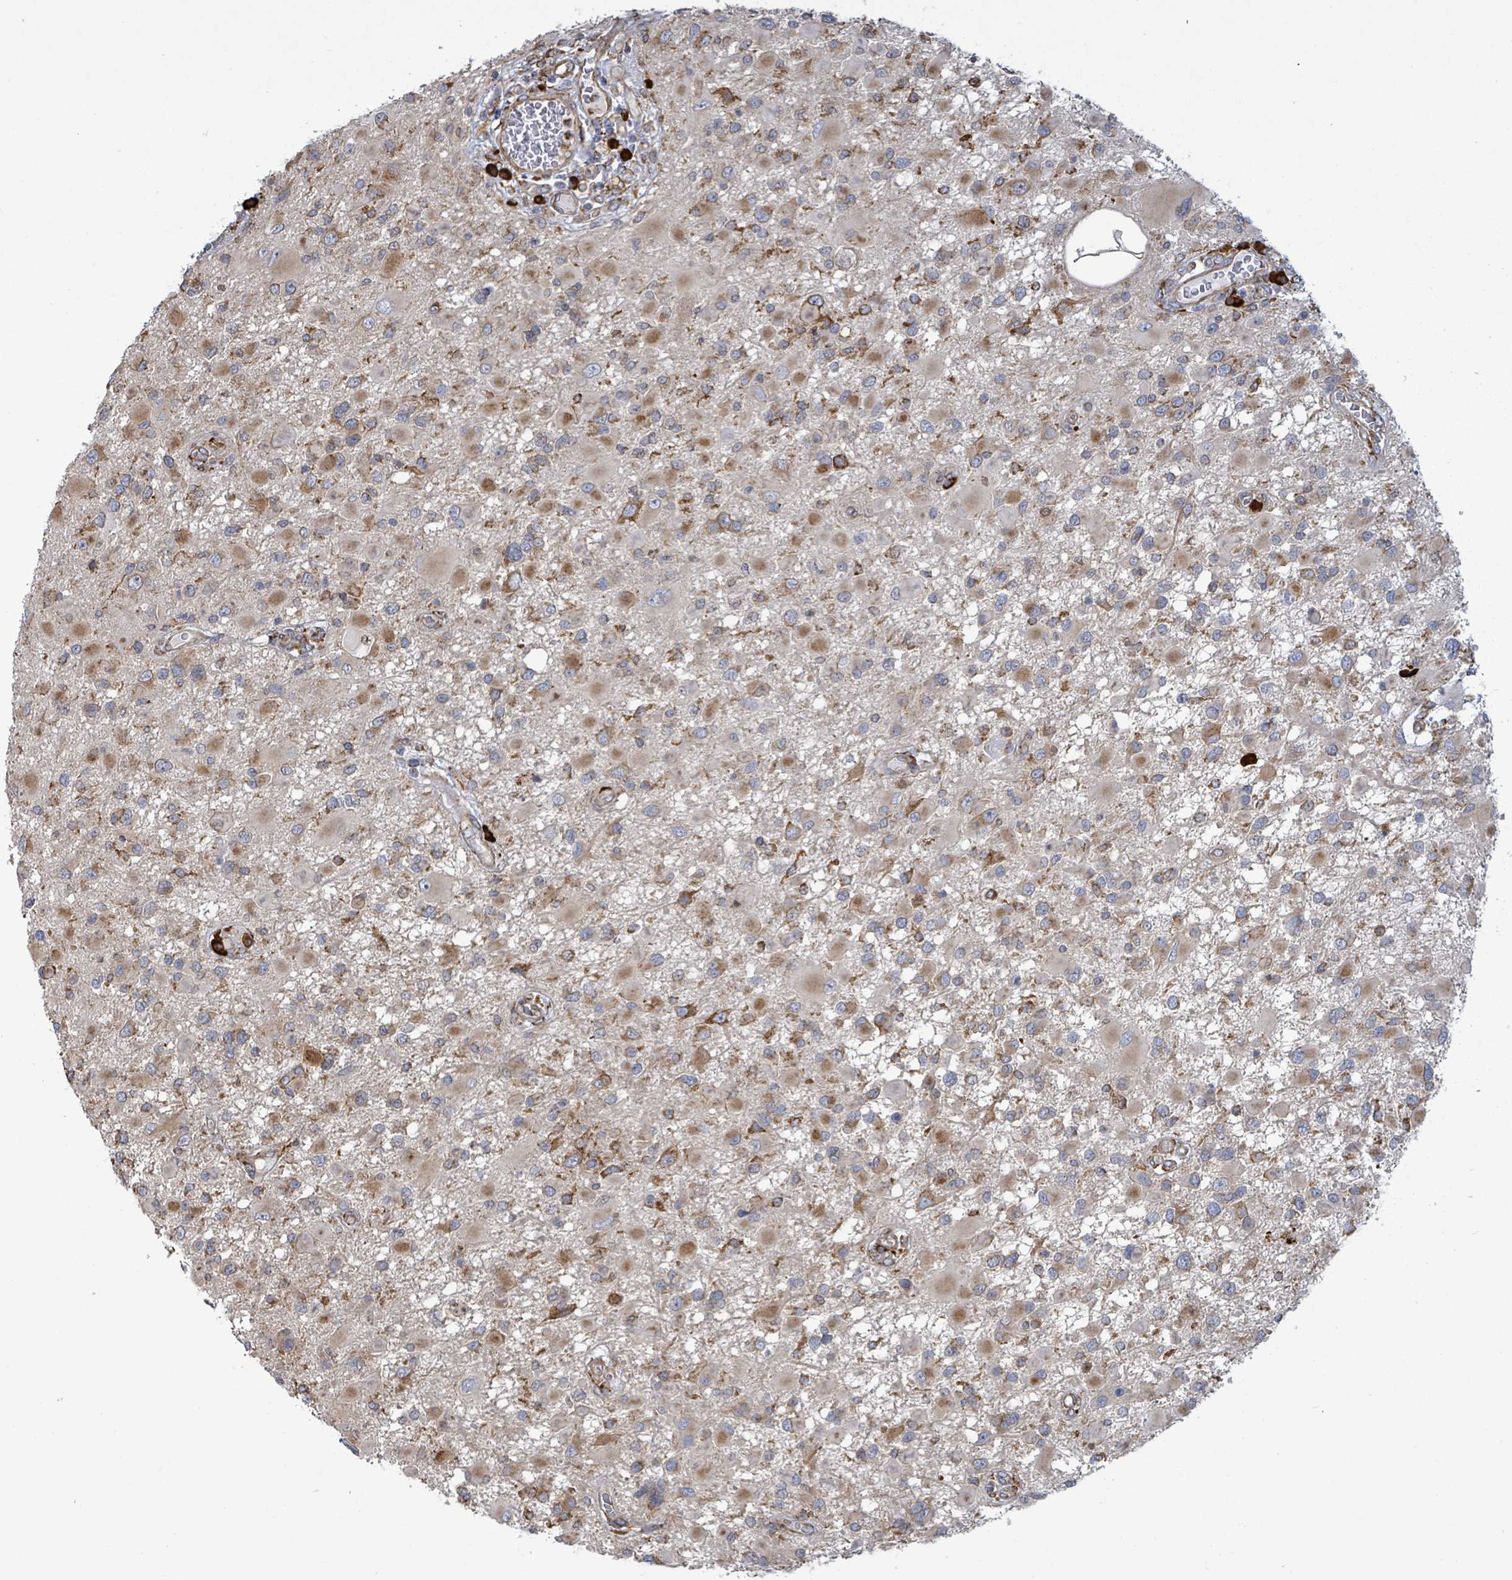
{"staining": {"intensity": "moderate", "quantity": ">75%", "location": "cytoplasmic/membranous"}, "tissue": "glioma", "cell_type": "Tumor cells", "image_type": "cancer", "snomed": [{"axis": "morphology", "description": "Glioma, malignant, High grade"}, {"axis": "topography", "description": "Brain"}], "caption": "Malignant high-grade glioma stained with DAB immunohistochemistry reveals medium levels of moderate cytoplasmic/membranous staining in about >75% of tumor cells.", "gene": "RFPL4A", "patient": {"sex": "male", "age": 53}}